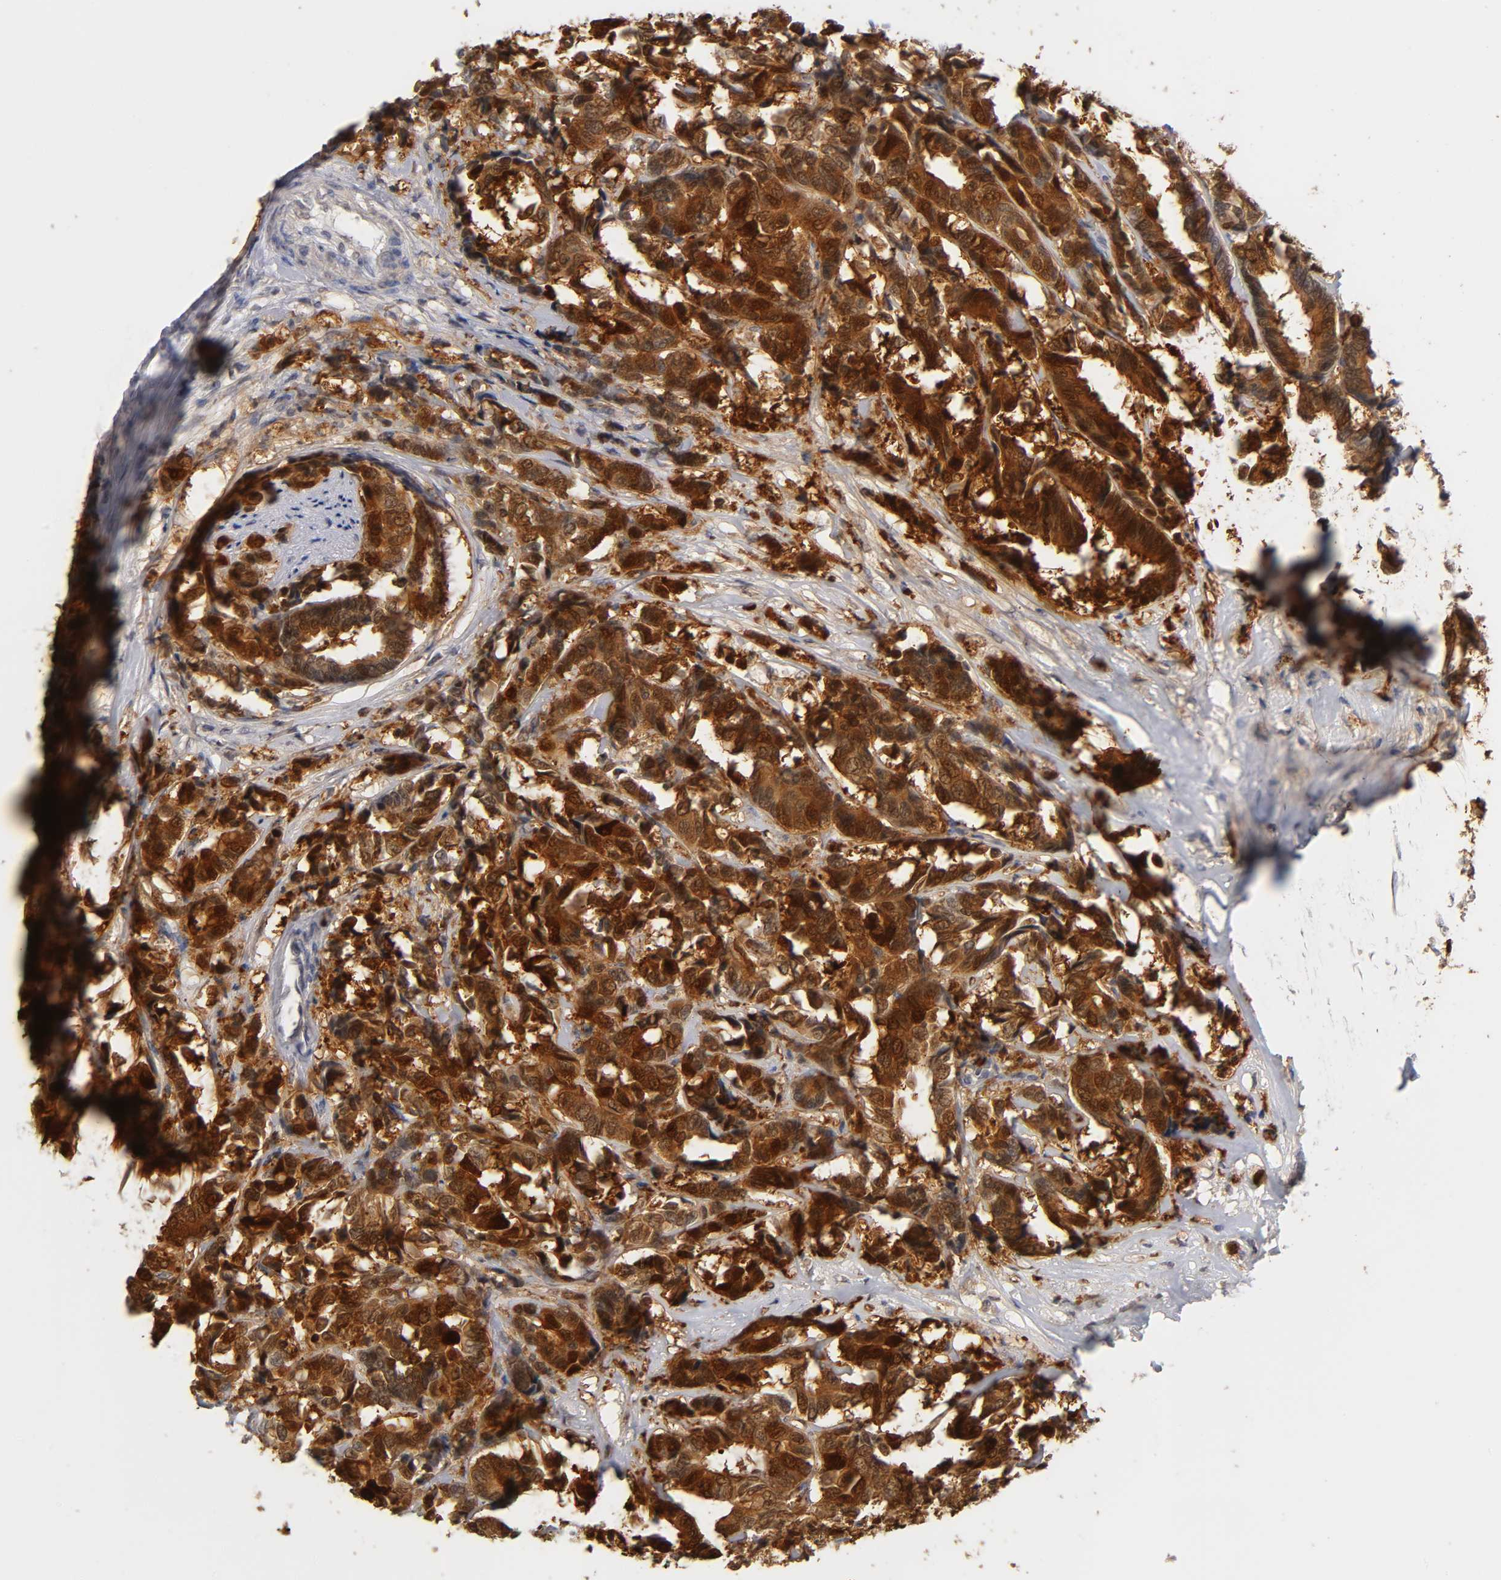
{"staining": {"intensity": "strong", "quantity": ">75%", "location": "cytoplasmic/membranous,nuclear"}, "tissue": "breast cancer", "cell_type": "Tumor cells", "image_type": "cancer", "snomed": [{"axis": "morphology", "description": "Duct carcinoma"}, {"axis": "topography", "description": "Breast"}], "caption": "High-power microscopy captured an IHC photomicrograph of intraductal carcinoma (breast), revealing strong cytoplasmic/membranous and nuclear staining in approximately >75% of tumor cells. (Stains: DAB in brown, nuclei in blue, Microscopy: brightfield microscopy at high magnification).", "gene": "CRABP2", "patient": {"sex": "female", "age": 87}}